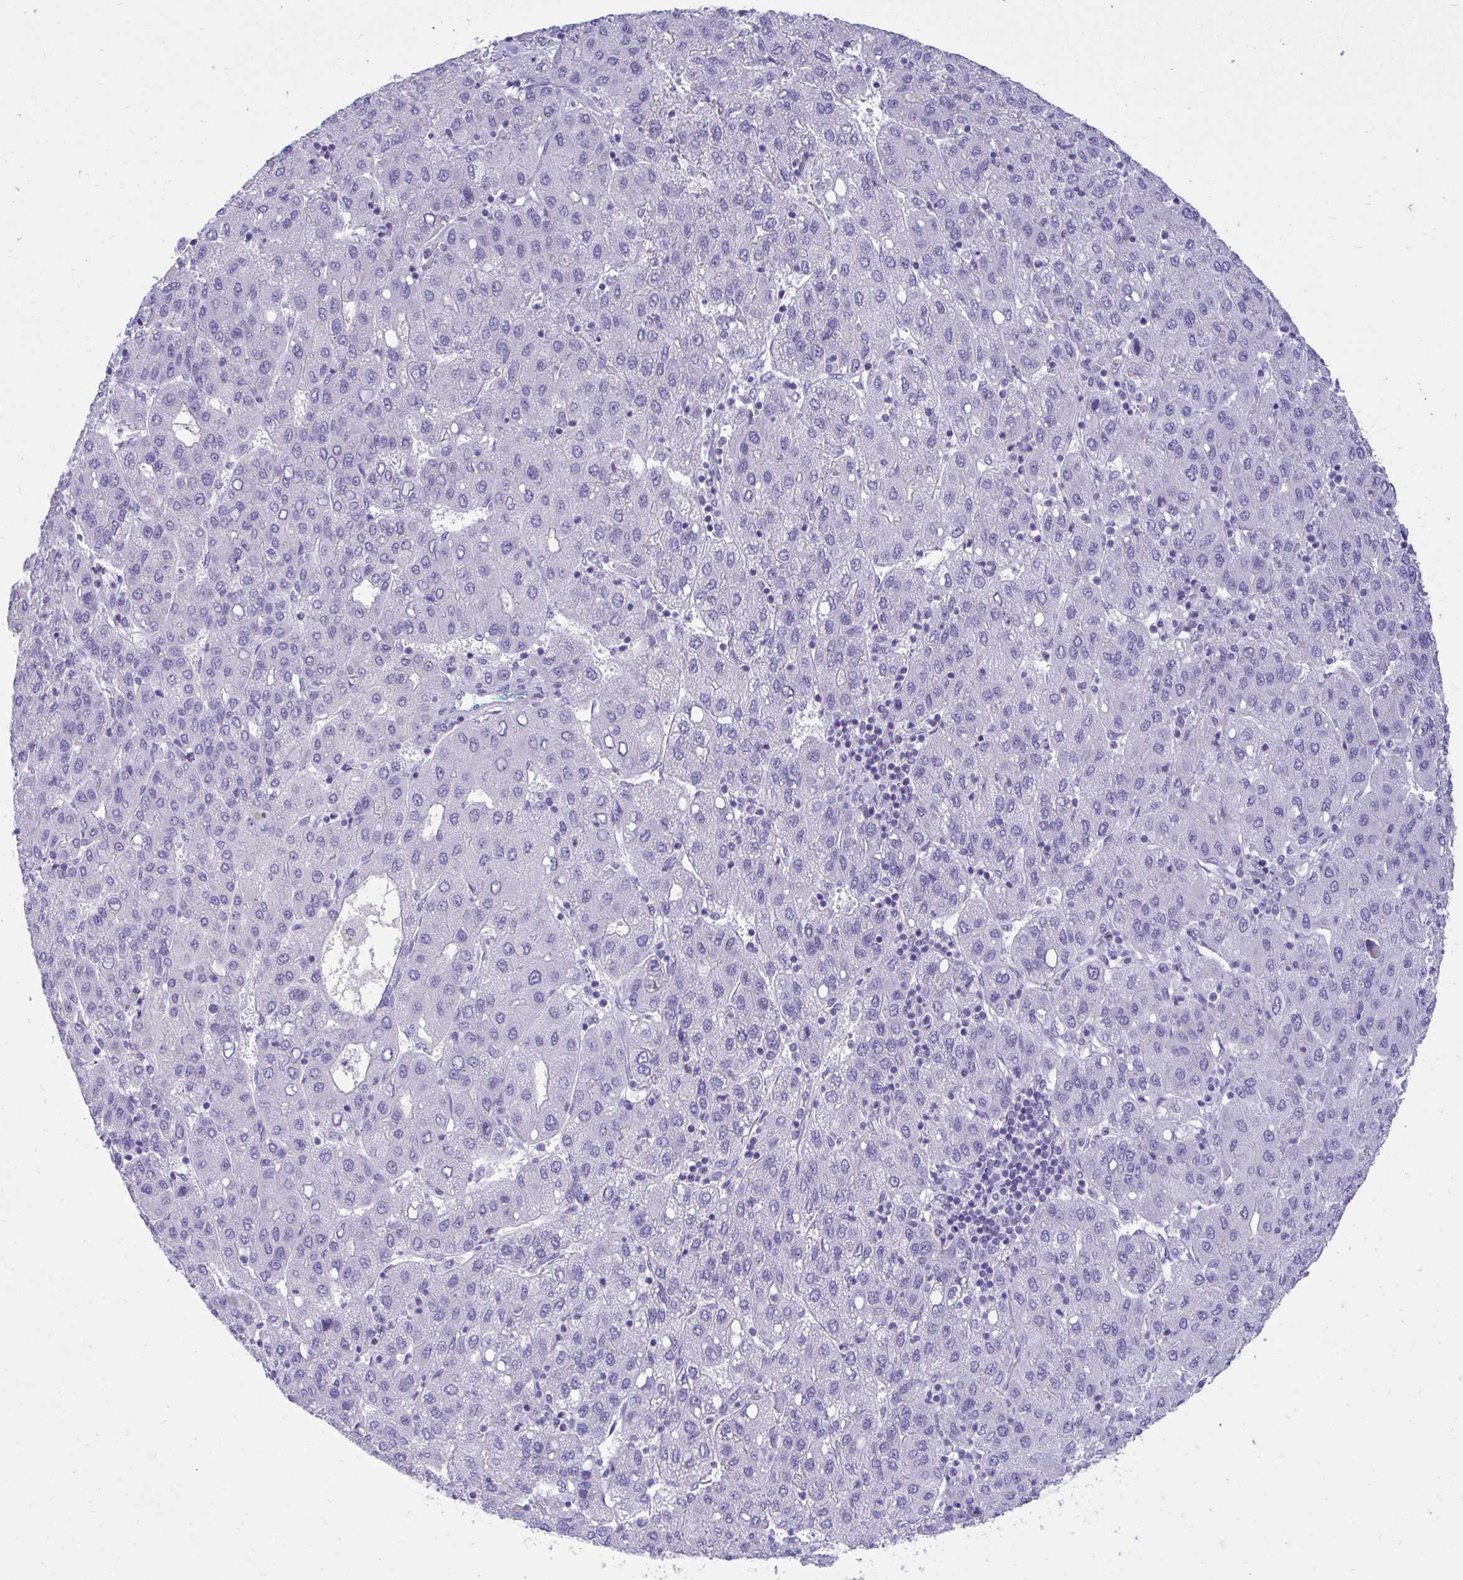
{"staining": {"intensity": "negative", "quantity": "none", "location": "none"}, "tissue": "liver cancer", "cell_type": "Tumor cells", "image_type": "cancer", "snomed": [{"axis": "morphology", "description": "Carcinoma, Hepatocellular, NOS"}, {"axis": "topography", "description": "Liver"}], "caption": "The IHC photomicrograph has no significant positivity in tumor cells of liver hepatocellular carcinoma tissue.", "gene": "TMCO5A", "patient": {"sex": "male", "age": 65}}